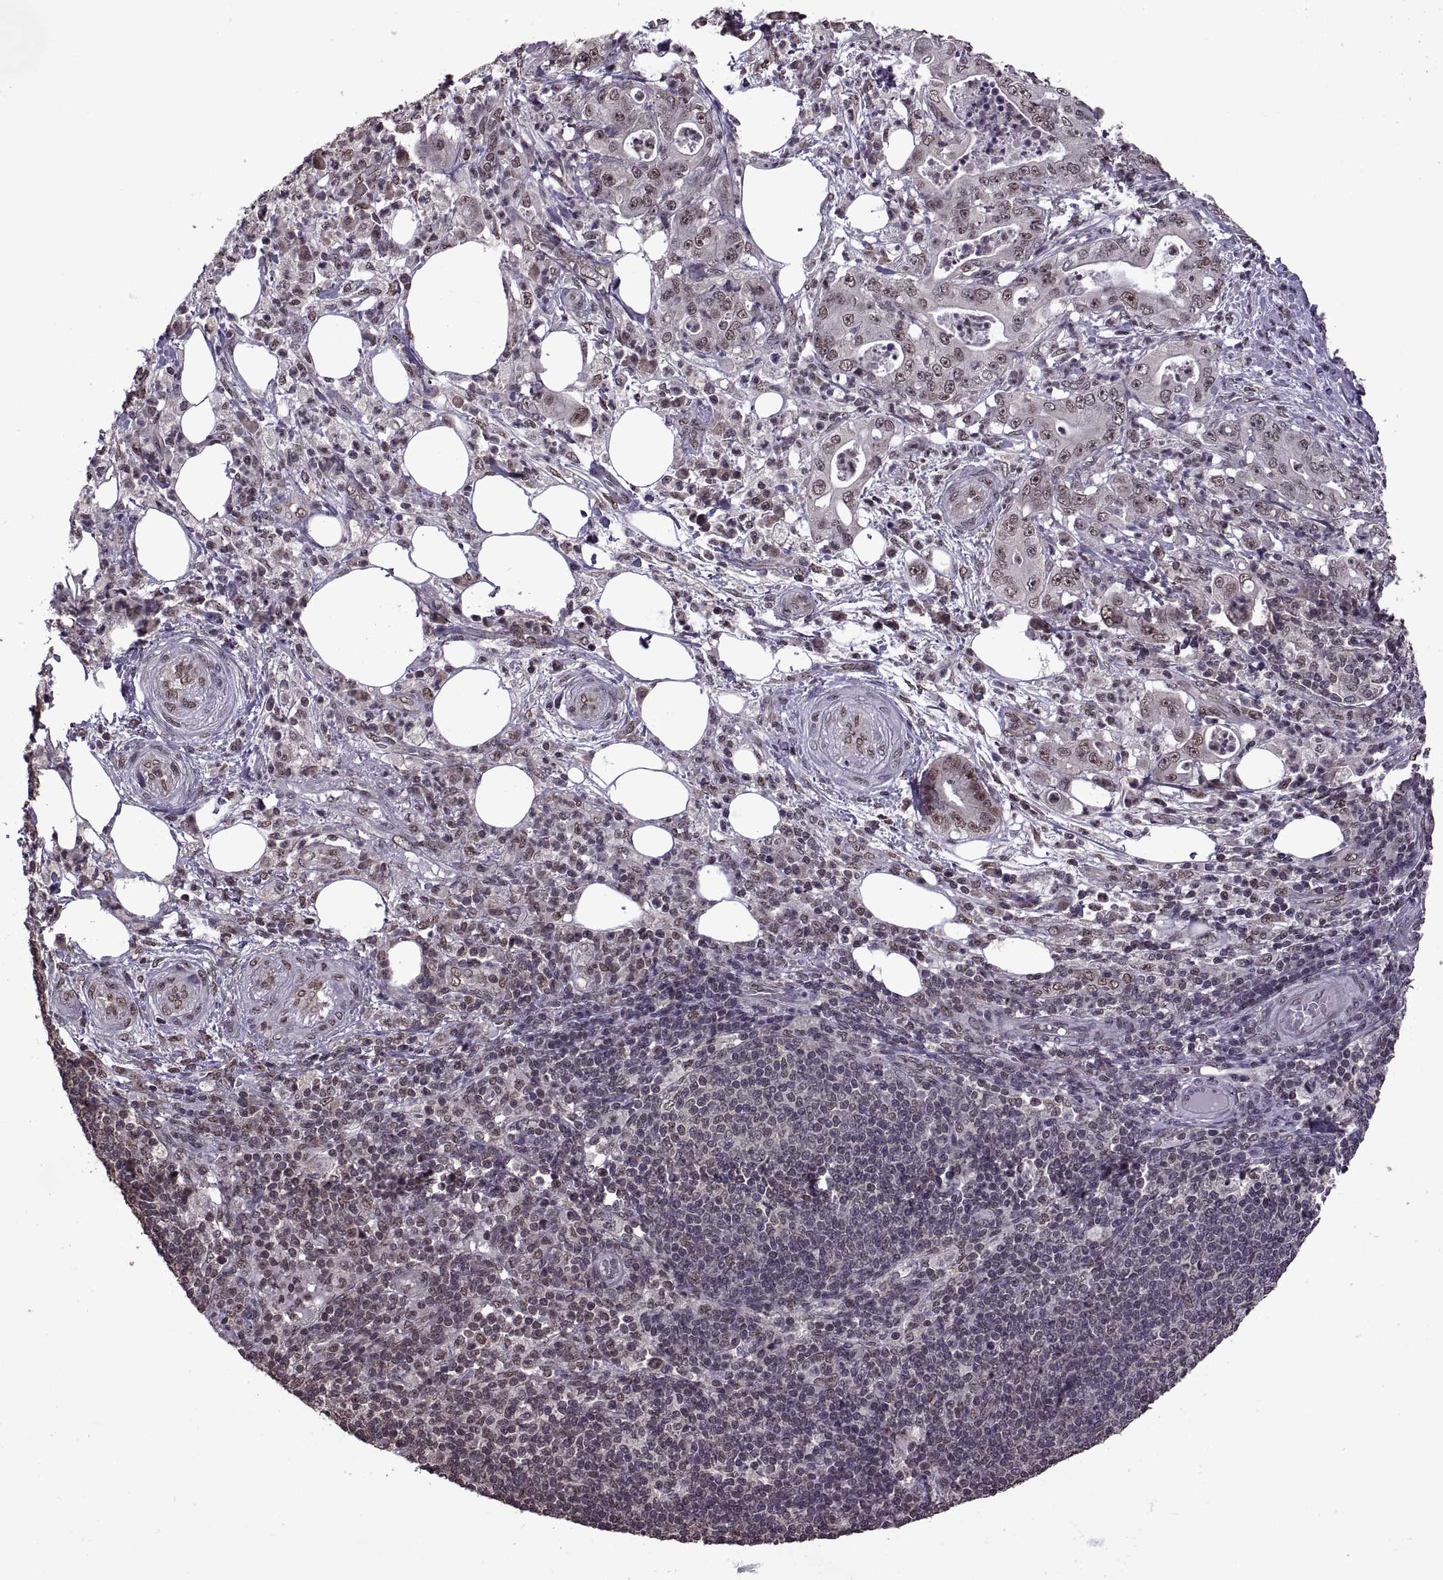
{"staining": {"intensity": "weak", "quantity": ">75%", "location": "nuclear"}, "tissue": "pancreatic cancer", "cell_type": "Tumor cells", "image_type": "cancer", "snomed": [{"axis": "morphology", "description": "Adenocarcinoma, NOS"}, {"axis": "topography", "description": "Pancreas"}], "caption": "Weak nuclear expression is appreciated in approximately >75% of tumor cells in pancreatic cancer (adenocarcinoma). Using DAB (3,3'-diaminobenzidine) (brown) and hematoxylin (blue) stains, captured at high magnification using brightfield microscopy.", "gene": "INTS3", "patient": {"sex": "male", "age": 71}}